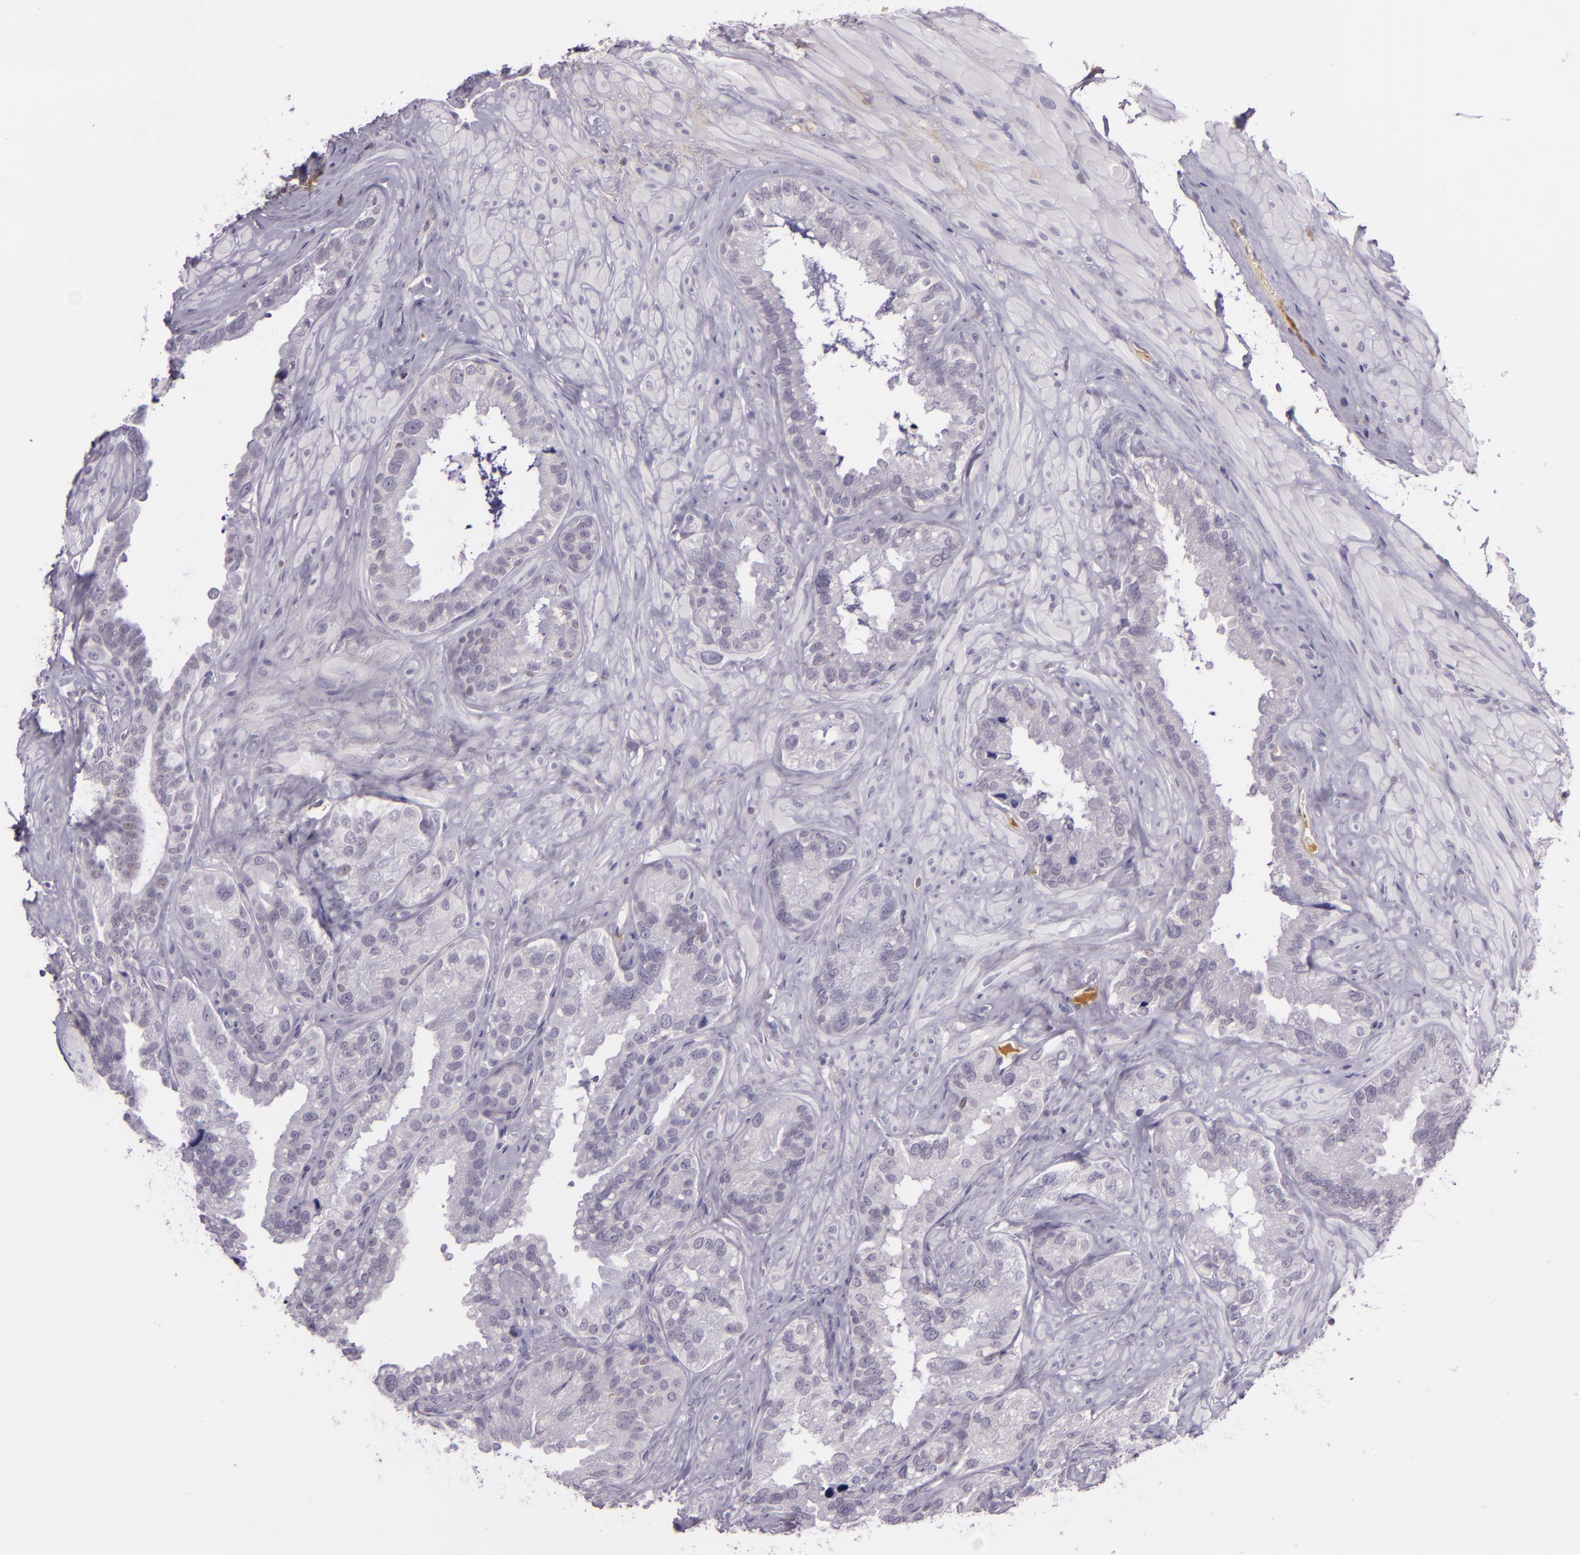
{"staining": {"intensity": "negative", "quantity": "none", "location": "none"}, "tissue": "seminal vesicle", "cell_type": "Glandular cells", "image_type": "normal", "snomed": [{"axis": "morphology", "description": "Normal tissue, NOS"}, {"axis": "topography", "description": "Seminal veicle"}], "caption": "An IHC histopathology image of benign seminal vesicle is shown. There is no staining in glandular cells of seminal vesicle. The staining is performed using DAB brown chromogen with nuclei counter-stained in using hematoxylin.", "gene": "CHEK2", "patient": {"sex": "male", "age": 63}}